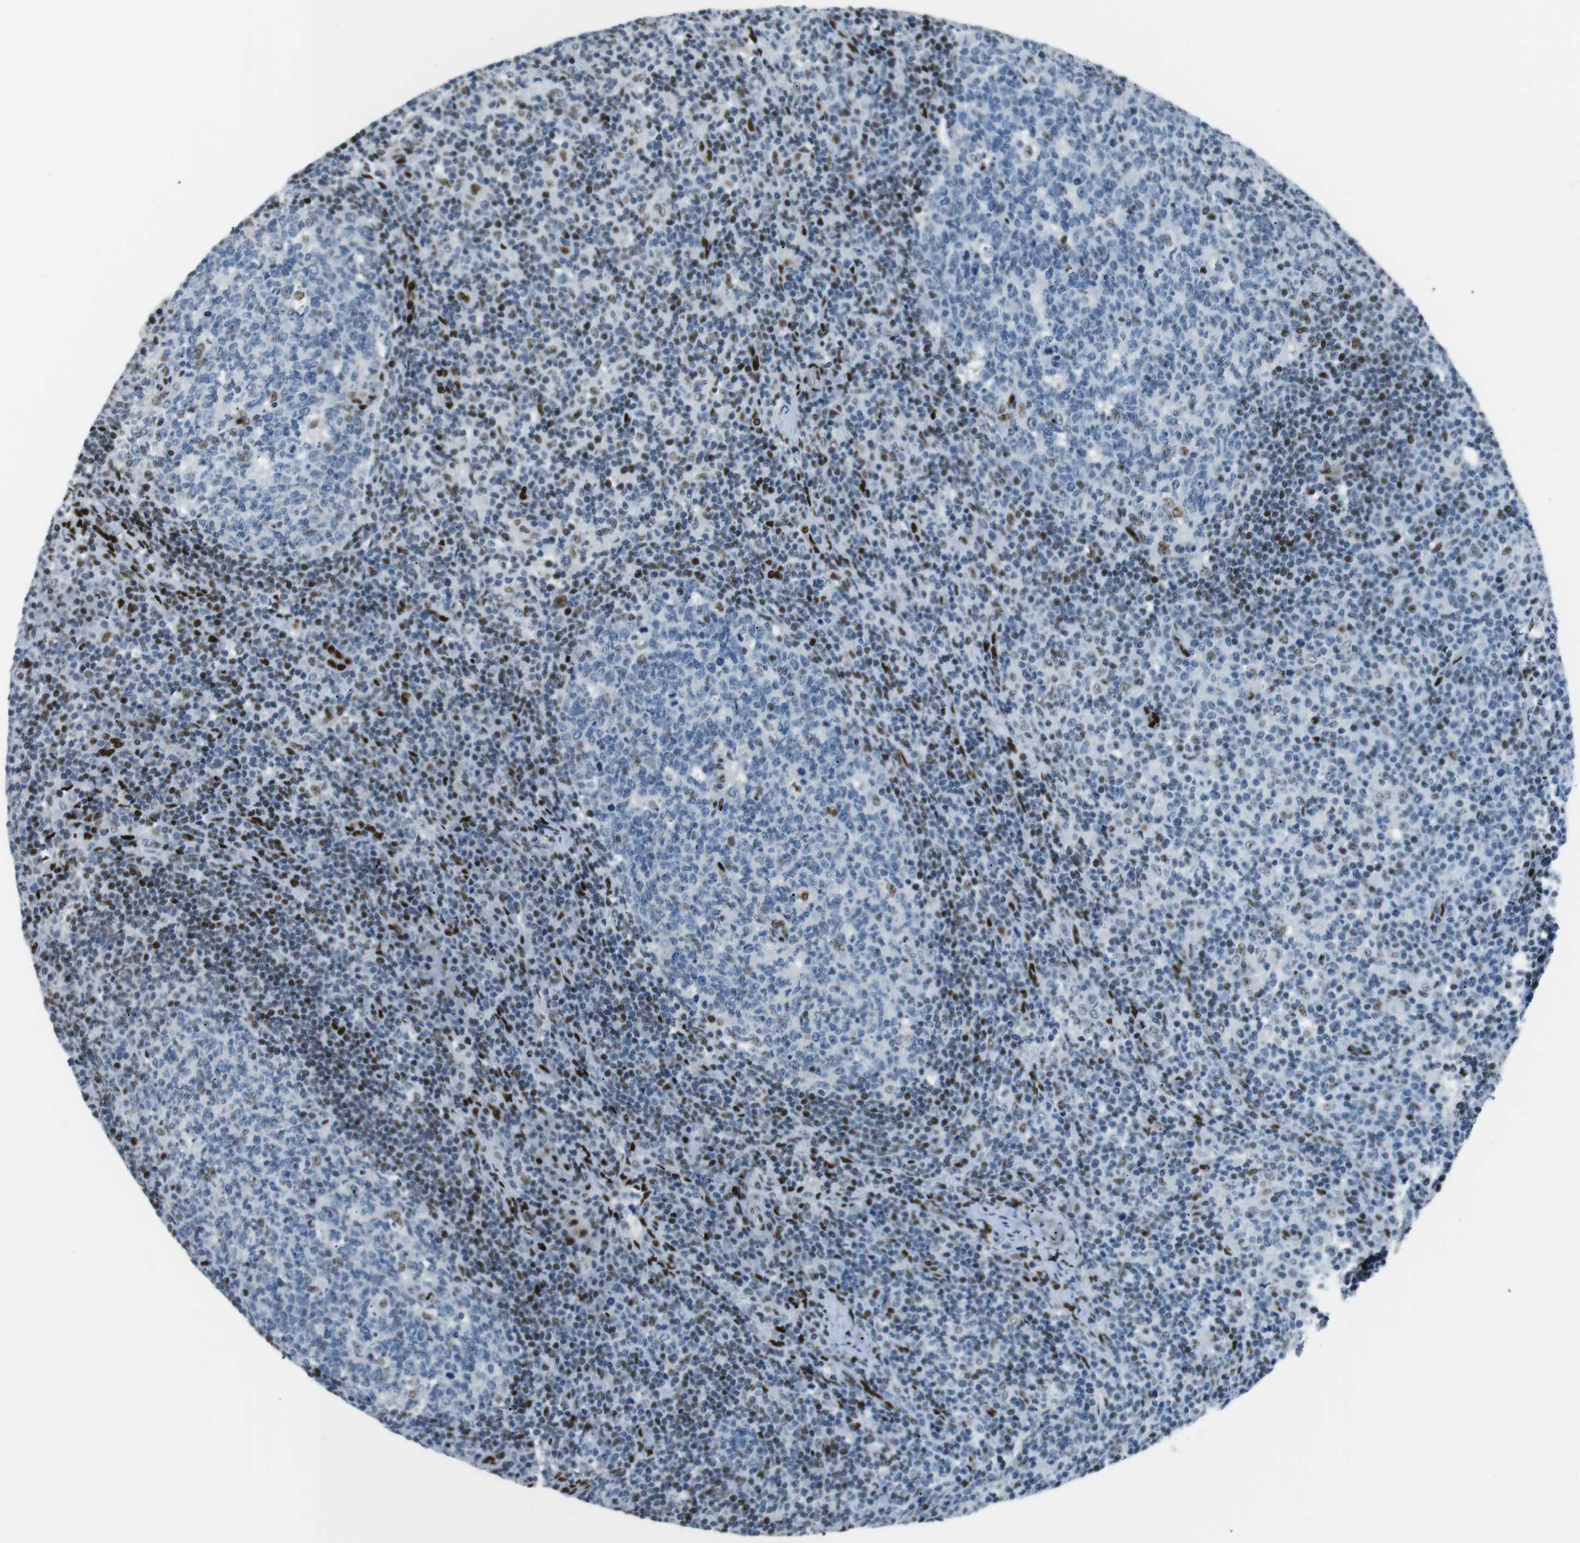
{"staining": {"intensity": "strong", "quantity": "25%-75%", "location": "nuclear"}, "tissue": "lymph node", "cell_type": "Germinal center cells", "image_type": "normal", "snomed": [{"axis": "morphology", "description": "Normal tissue, NOS"}, {"axis": "morphology", "description": "Inflammation, NOS"}, {"axis": "topography", "description": "Lymph node"}], "caption": "IHC (DAB (3,3'-diaminobenzidine)) staining of unremarkable lymph node reveals strong nuclear protein expression in about 25%-75% of germinal center cells. IHC stains the protein in brown and the nuclei are stained blue.", "gene": "PML", "patient": {"sex": "male", "age": 55}}